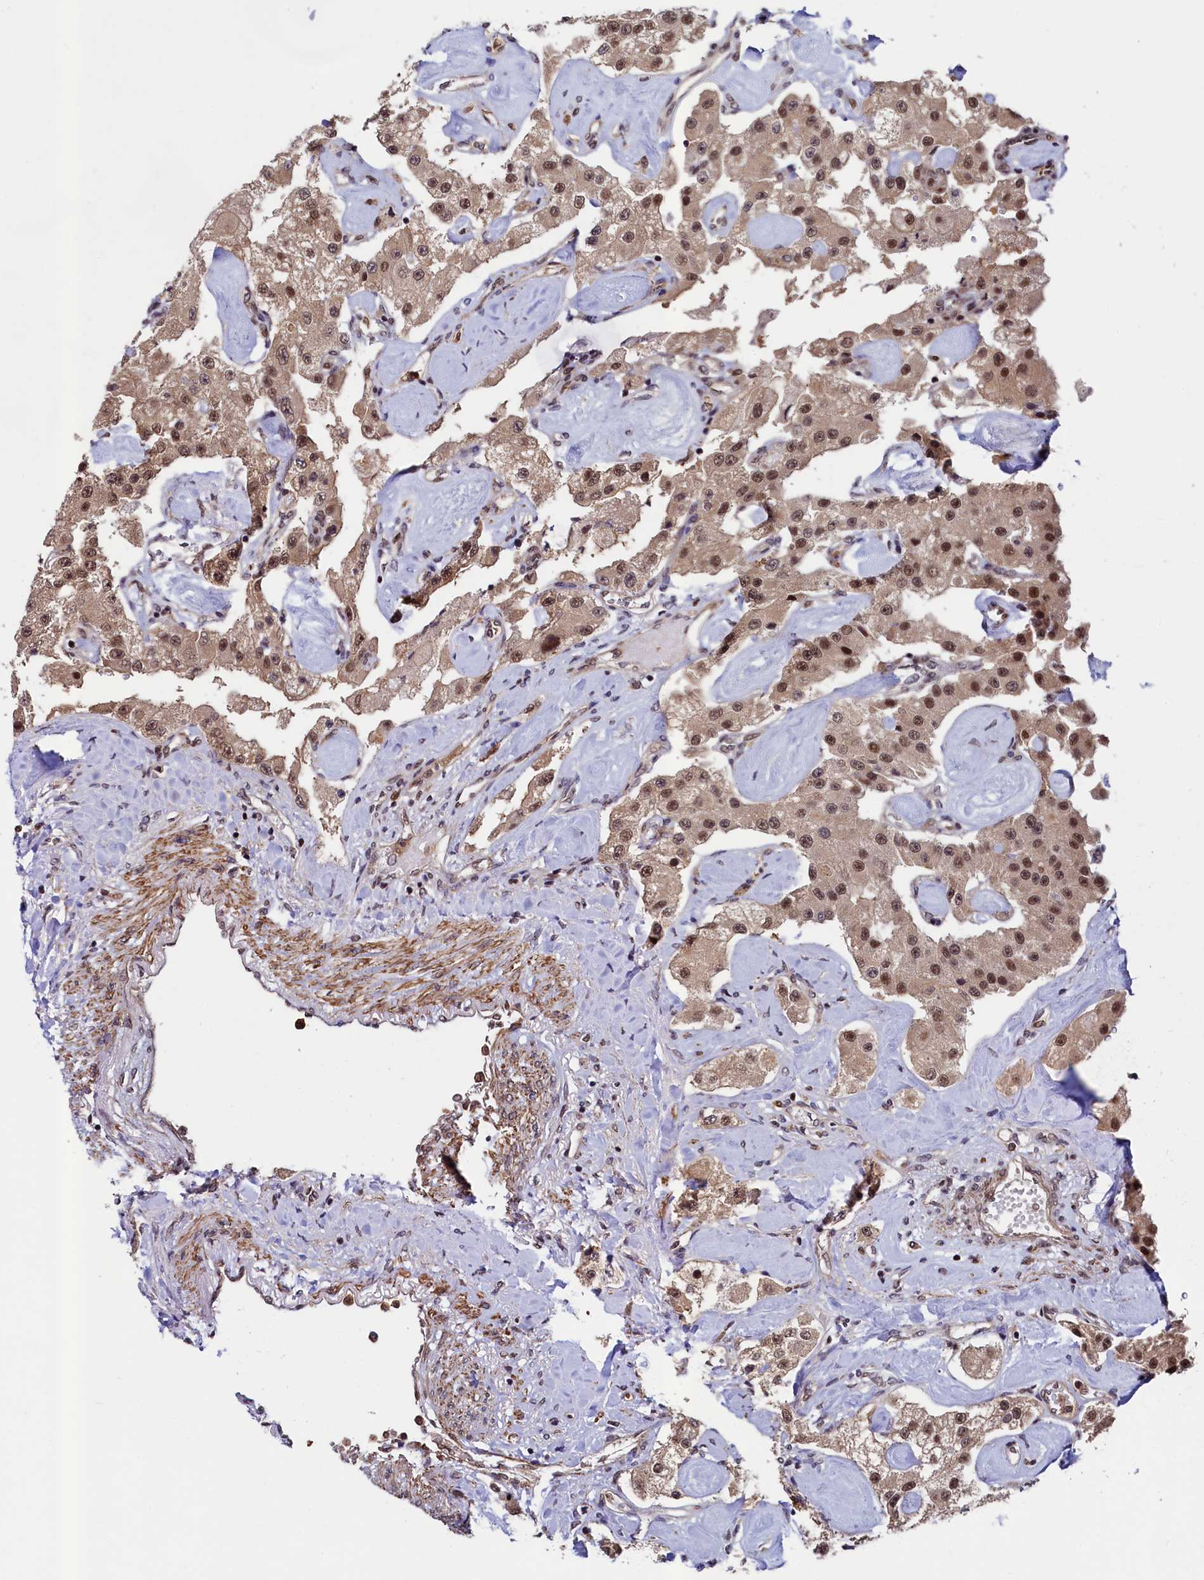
{"staining": {"intensity": "moderate", "quantity": ">75%", "location": "nuclear"}, "tissue": "carcinoid", "cell_type": "Tumor cells", "image_type": "cancer", "snomed": [{"axis": "morphology", "description": "Carcinoid, malignant, NOS"}, {"axis": "topography", "description": "Pancreas"}], "caption": "Protein staining of carcinoid tissue exhibits moderate nuclear staining in approximately >75% of tumor cells.", "gene": "LEO1", "patient": {"sex": "male", "age": 41}}